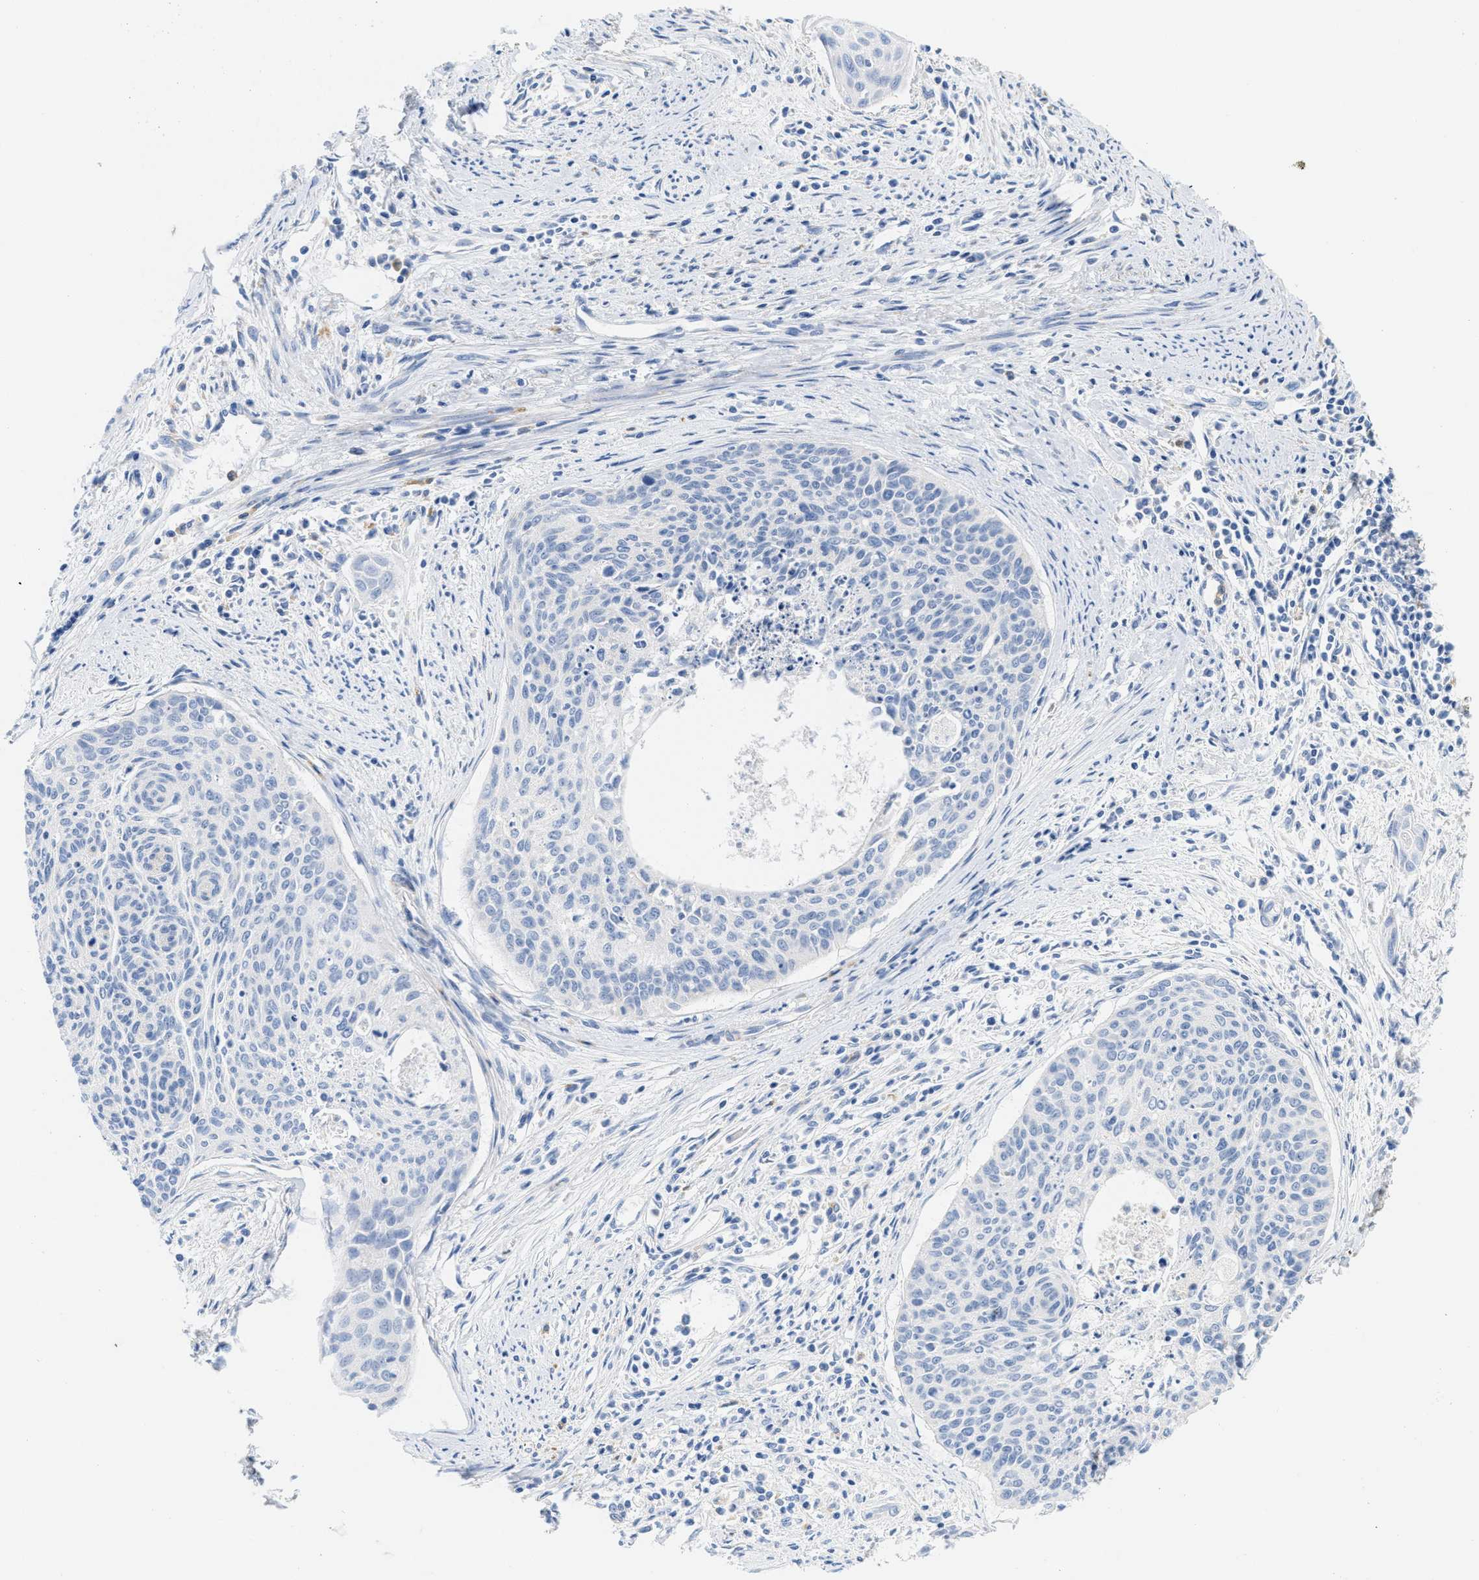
{"staining": {"intensity": "negative", "quantity": "none", "location": "none"}, "tissue": "cervical cancer", "cell_type": "Tumor cells", "image_type": "cancer", "snomed": [{"axis": "morphology", "description": "Squamous cell carcinoma, NOS"}, {"axis": "topography", "description": "Cervix"}], "caption": "This is an IHC histopathology image of human squamous cell carcinoma (cervical). There is no staining in tumor cells.", "gene": "KCNJ5", "patient": {"sex": "female", "age": 55}}